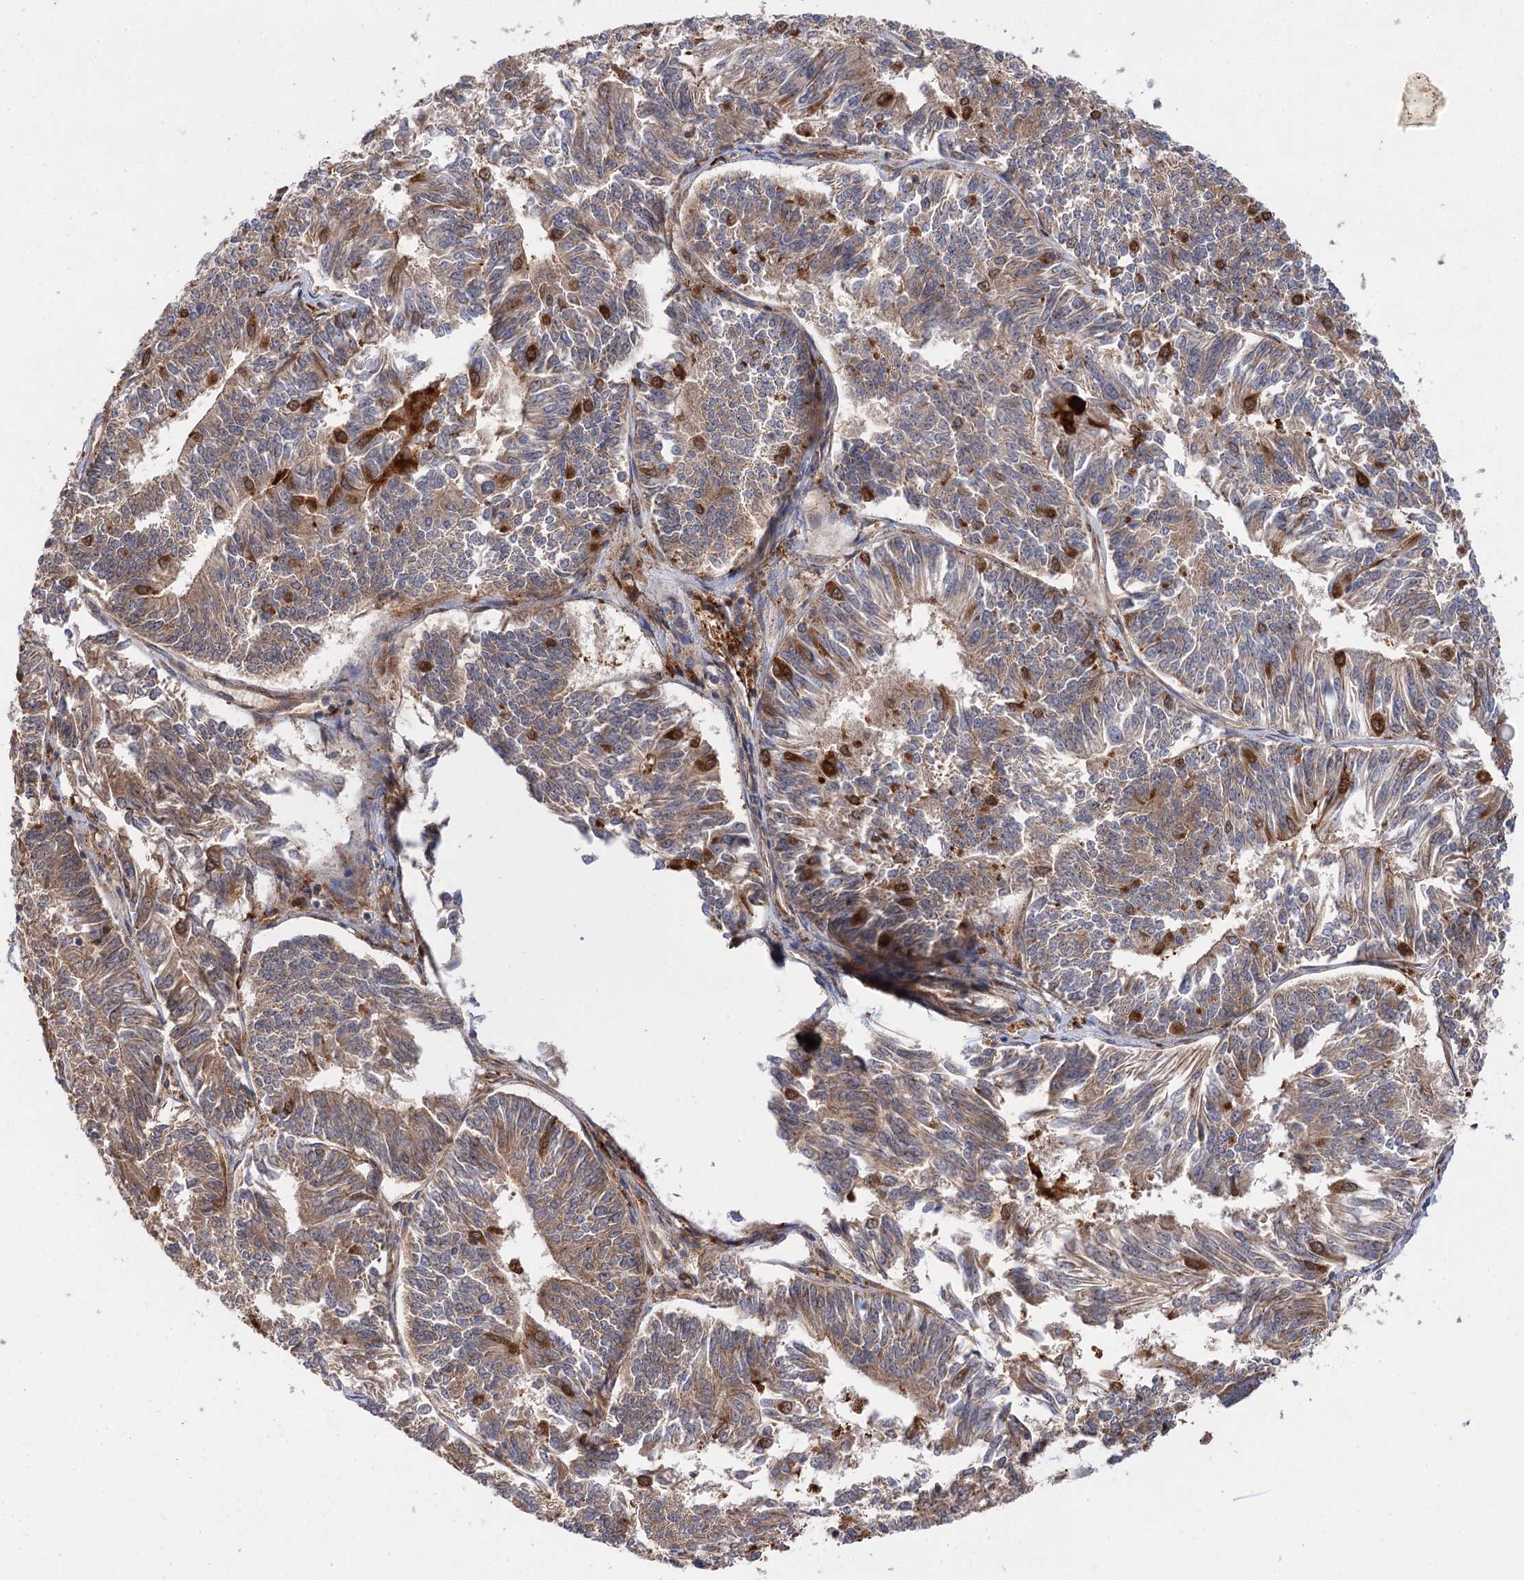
{"staining": {"intensity": "moderate", "quantity": ">75%", "location": "cytoplasmic/membranous"}, "tissue": "endometrial cancer", "cell_type": "Tumor cells", "image_type": "cancer", "snomed": [{"axis": "morphology", "description": "Adenocarcinoma, NOS"}, {"axis": "topography", "description": "Endometrium"}], "caption": "A brown stain highlights moderate cytoplasmic/membranous positivity of a protein in human endometrial cancer tumor cells.", "gene": "PATL1", "patient": {"sex": "female", "age": 58}}